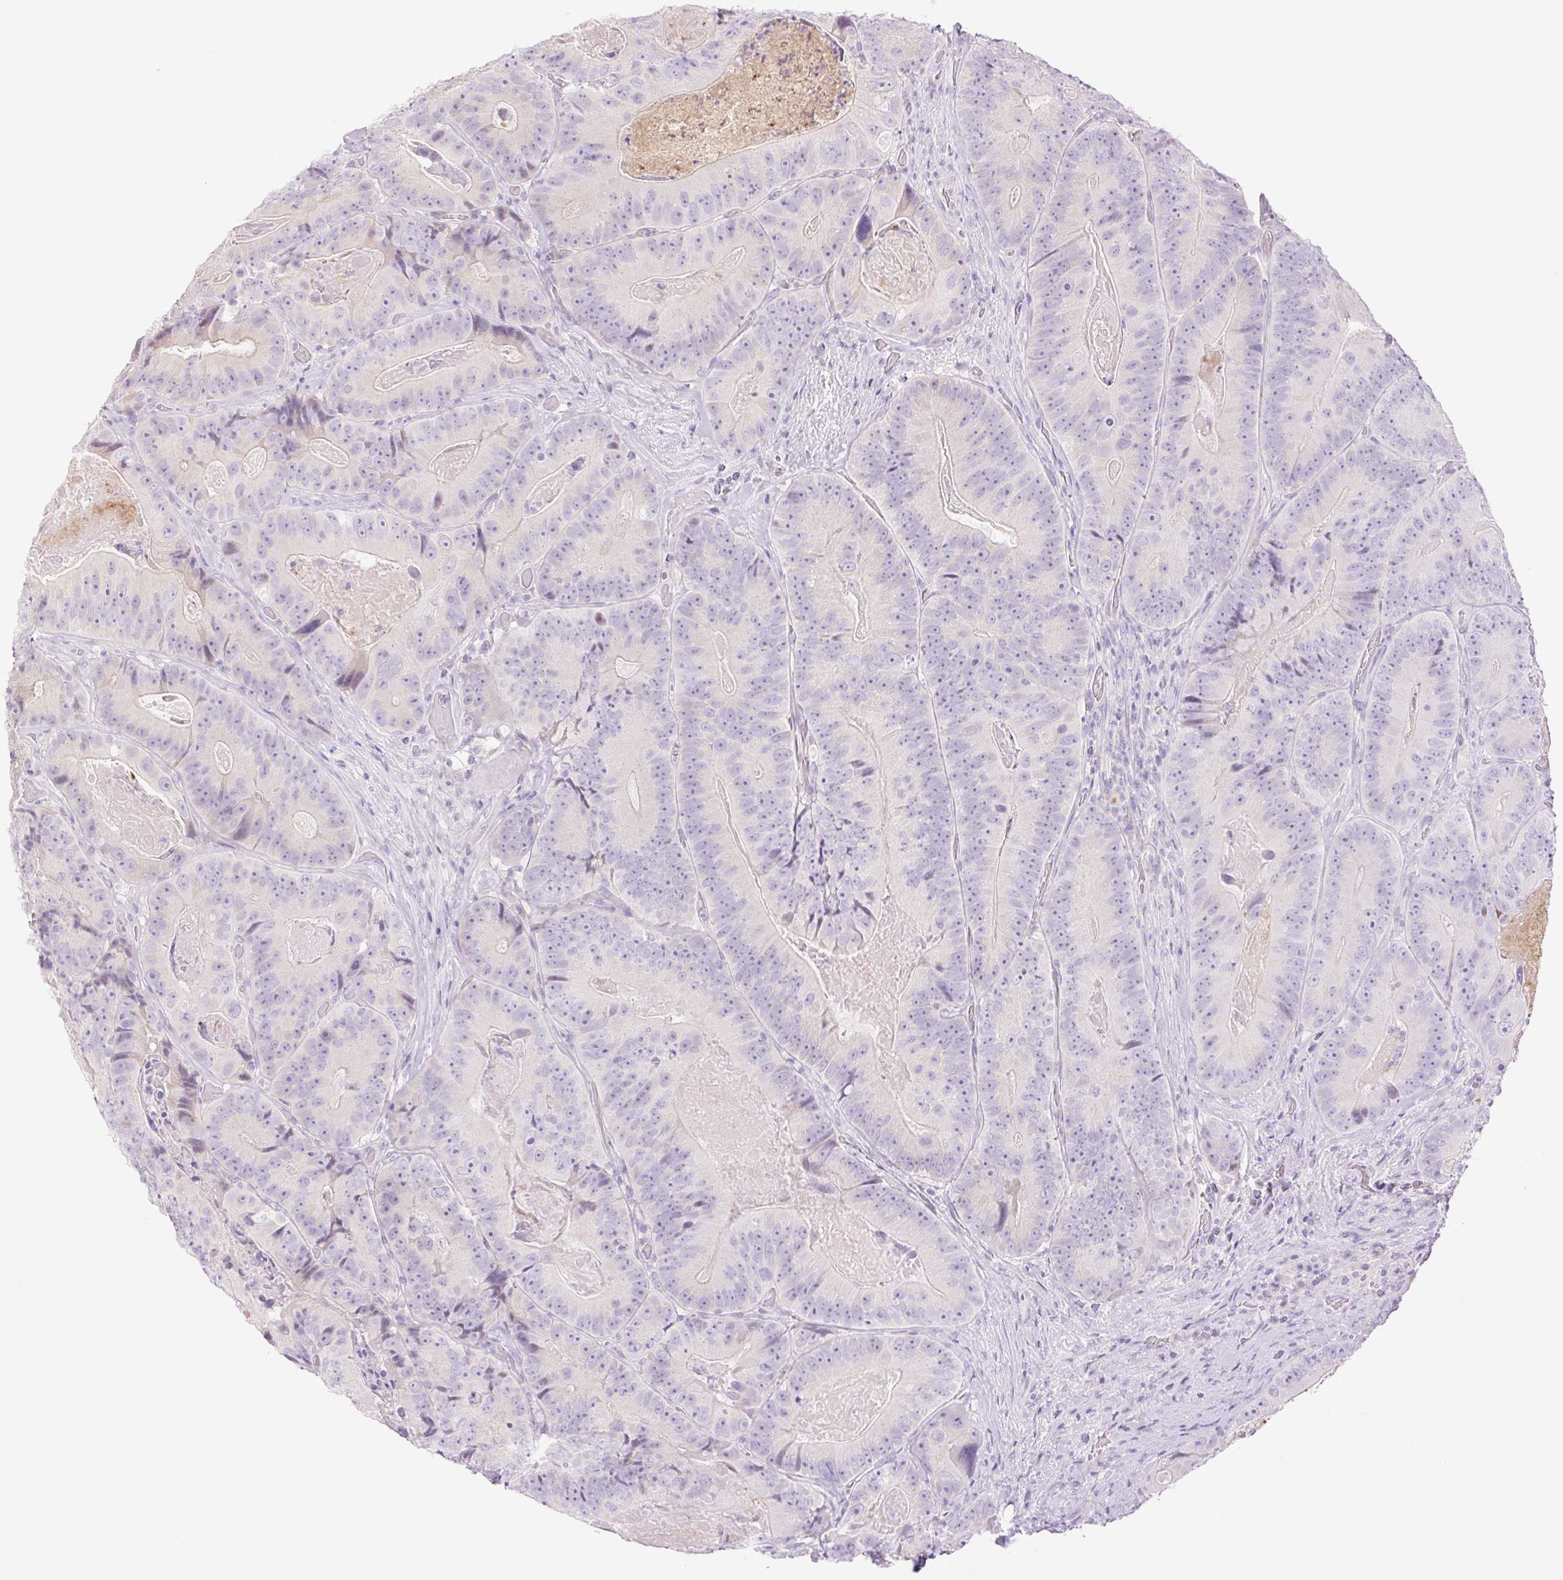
{"staining": {"intensity": "negative", "quantity": "none", "location": "none"}, "tissue": "colorectal cancer", "cell_type": "Tumor cells", "image_type": "cancer", "snomed": [{"axis": "morphology", "description": "Adenocarcinoma, NOS"}, {"axis": "topography", "description": "Colon"}], "caption": "A photomicrograph of colorectal cancer (adenocarcinoma) stained for a protein shows no brown staining in tumor cells.", "gene": "TBX15", "patient": {"sex": "female", "age": 86}}